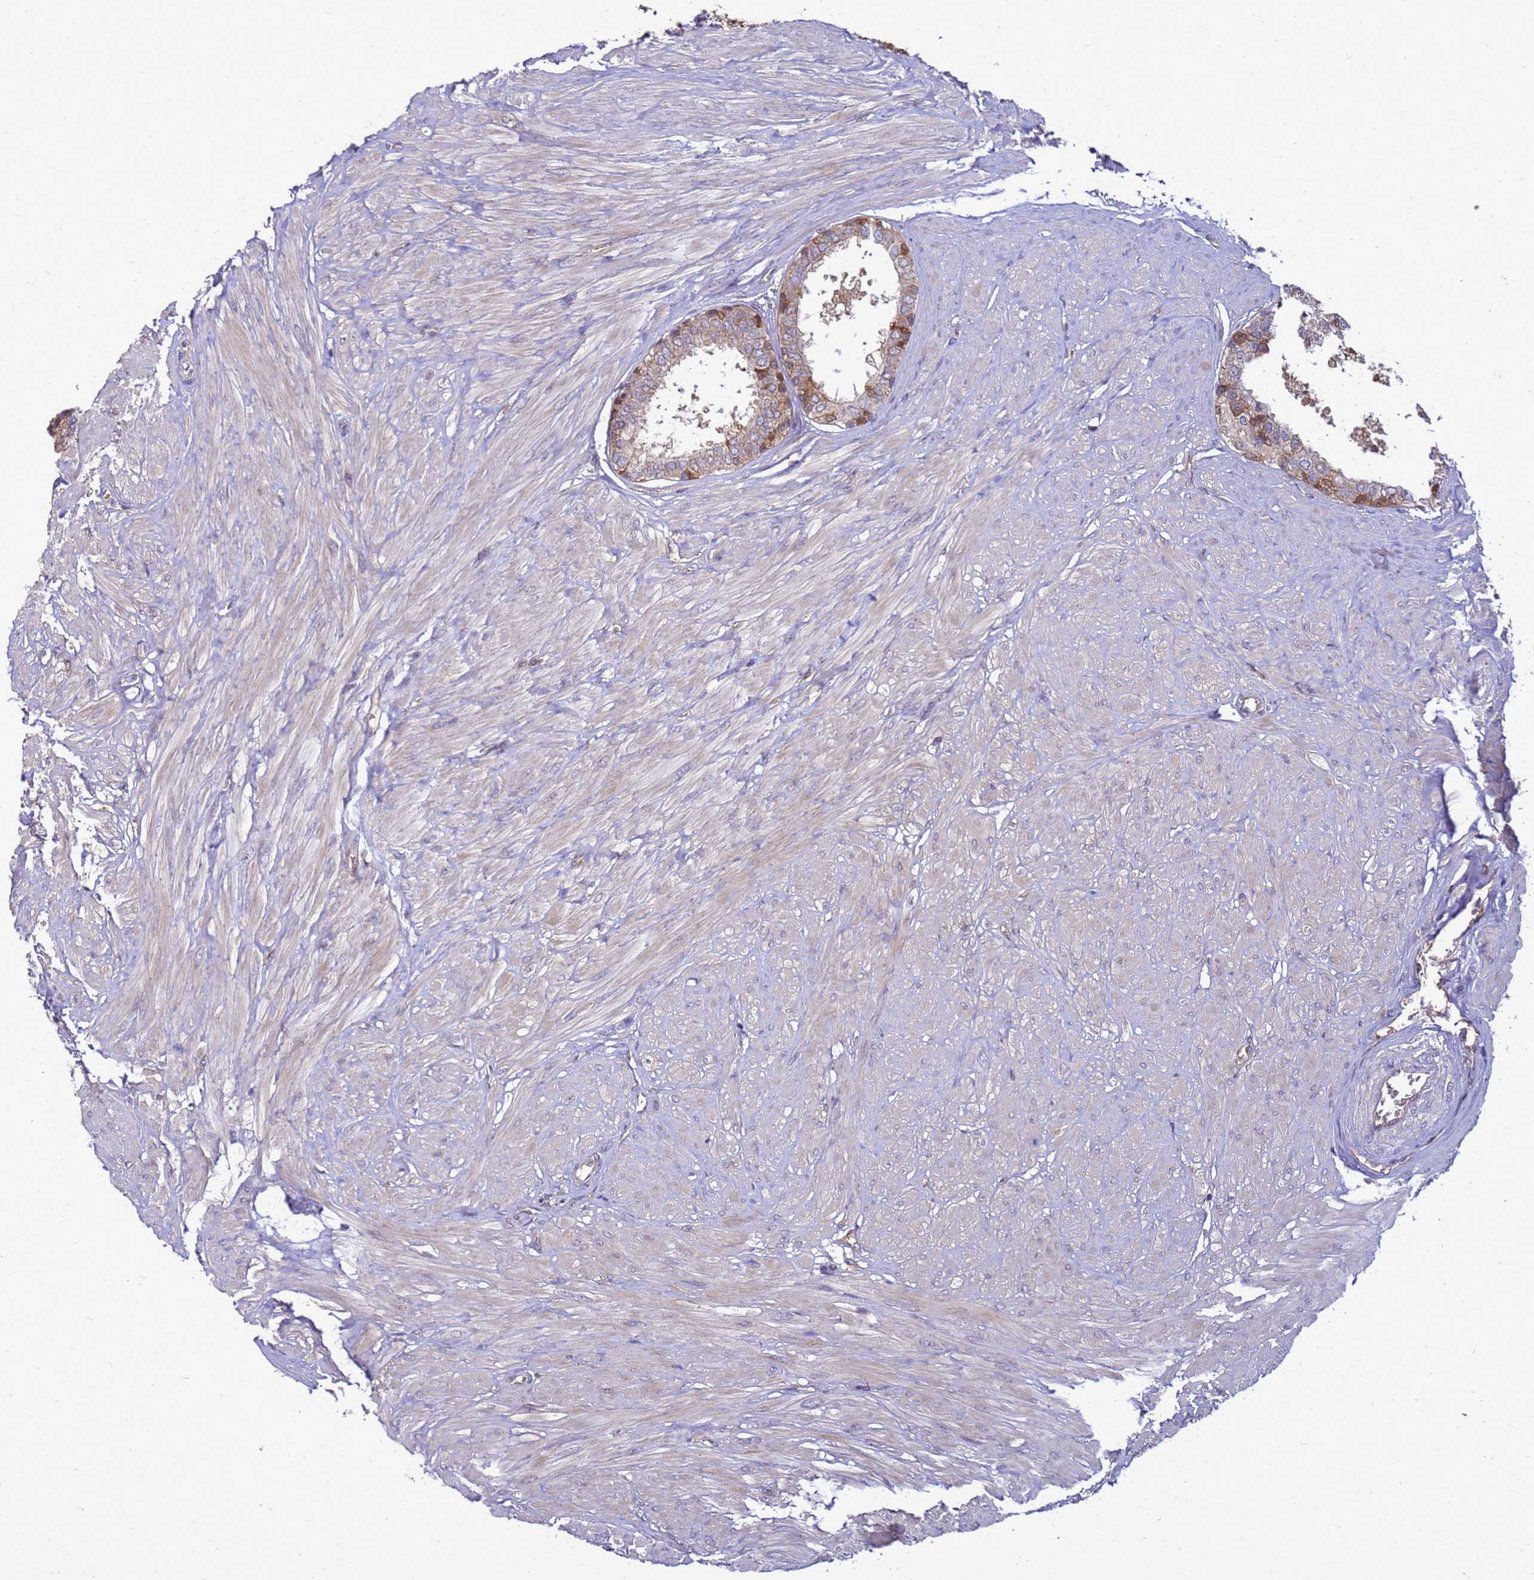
{"staining": {"intensity": "moderate", "quantity": "25%-75%", "location": "cytoplasmic/membranous"}, "tissue": "prostate", "cell_type": "Glandular cells", "image_type": "normal", "snomed": [{"axis": "morphology", "description": "Normal tissue, NOS"}, {"axis": "topography", "description": "Prostate"}], "caption": "An image showing moderate cytoplasmic/membranous staining in about 25%-75% of glandular cells in normal prostate, as visualized by brown immunohistochemical staining.", "gene": "EIF4EBP3", "patient": {"sex": "male", "age": 48}}